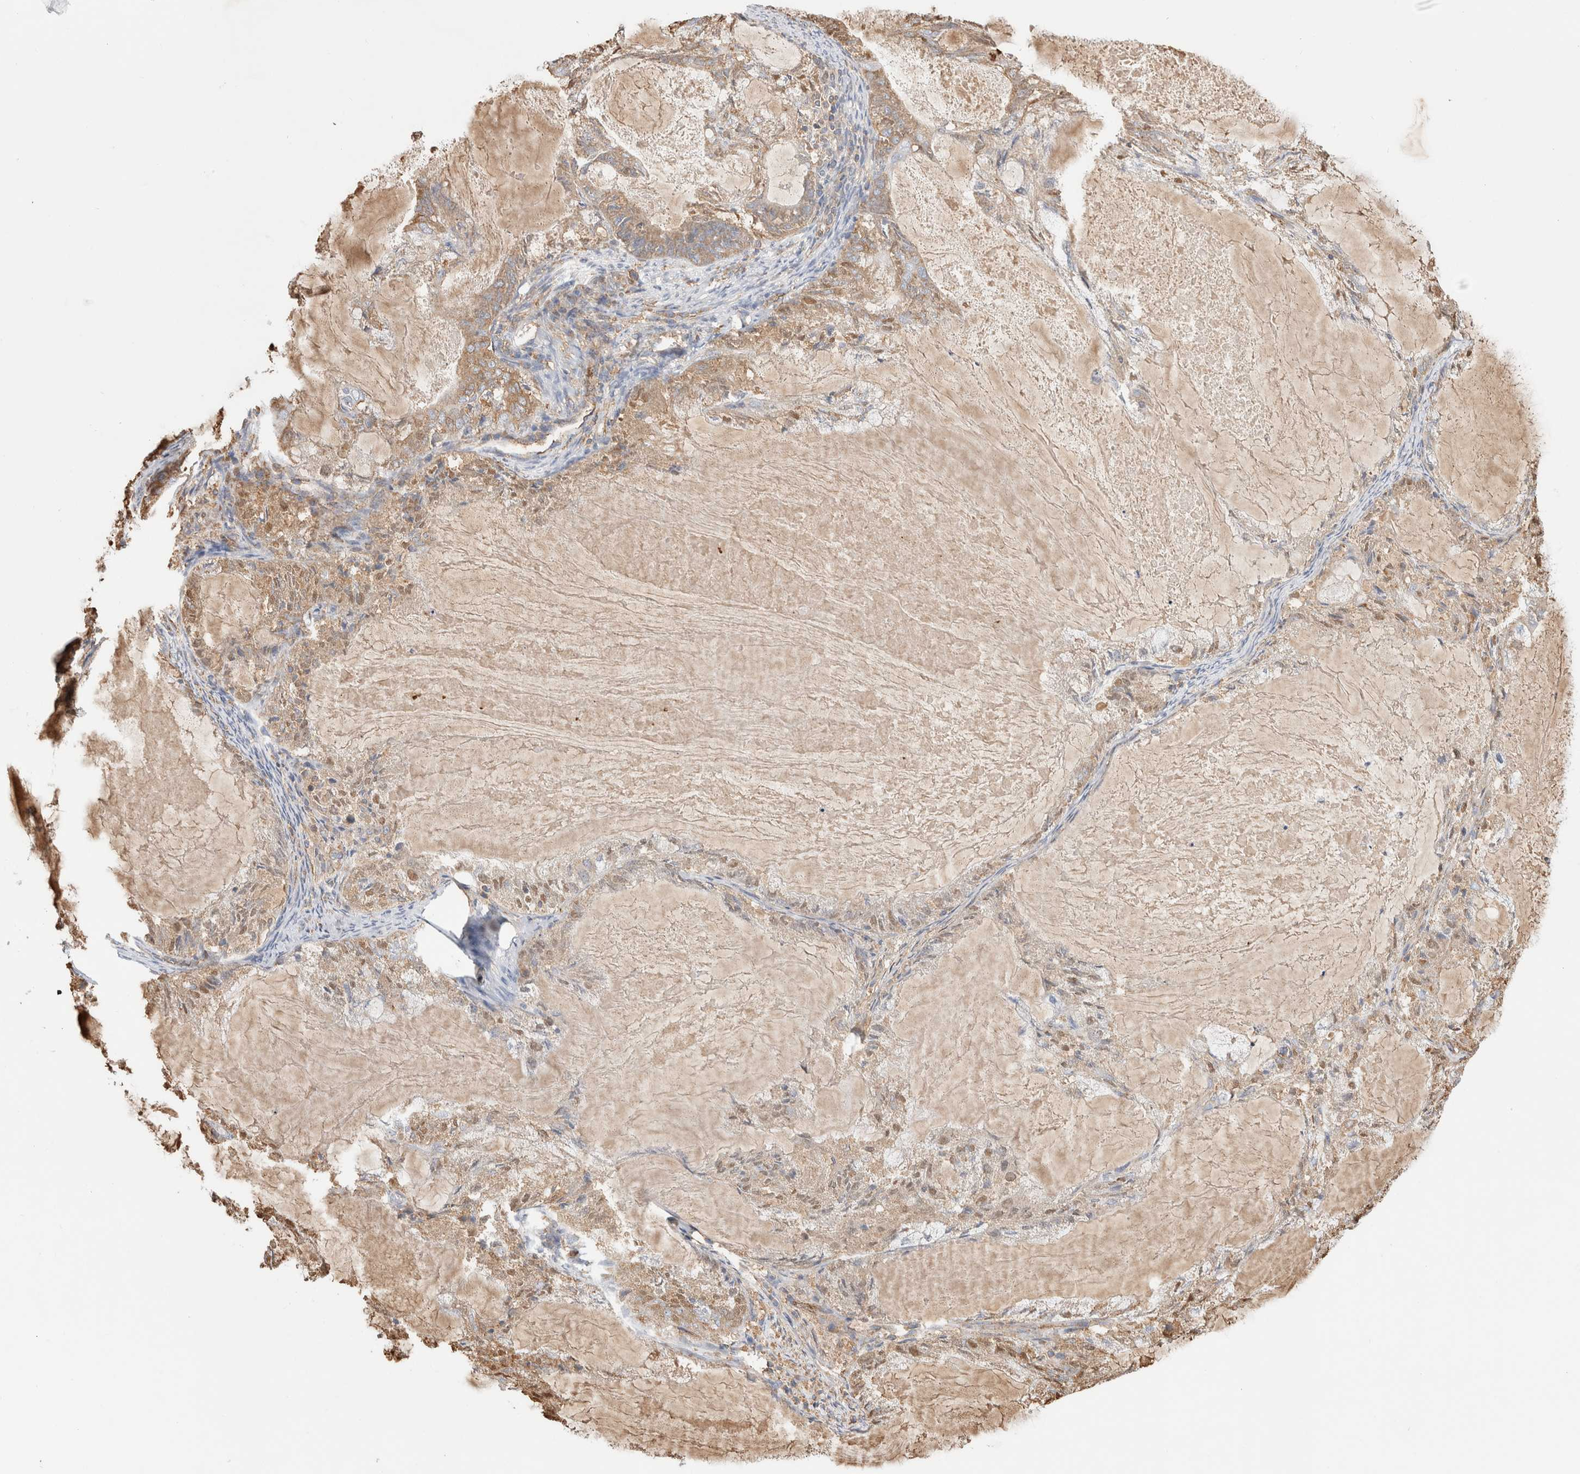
{"staining": {"intensity": "weak", "quantity": ">75%", "location": "cytoplasmic/membranous"}, "tissue": "endometrial cancer", "cell_type": "Tumor cells", "image_type": "cancer", "snomed": [{"axis": "morphology", "description": "Adenocarcinoma, NOS"}, {"axis": "topography", "description": "Endometrium"}], "caption": "This histopathology image reveals endometrial adenocarcinoma stained with immunohistochemistry (IHC) to label a protein in brown. The cytoplasmic/membranous of tumor cells show weak positivity for the protein. Nuclei are counter-stained blue.", "gene": "CNPY4", "patient": {"sex": "female", "age": 86}}